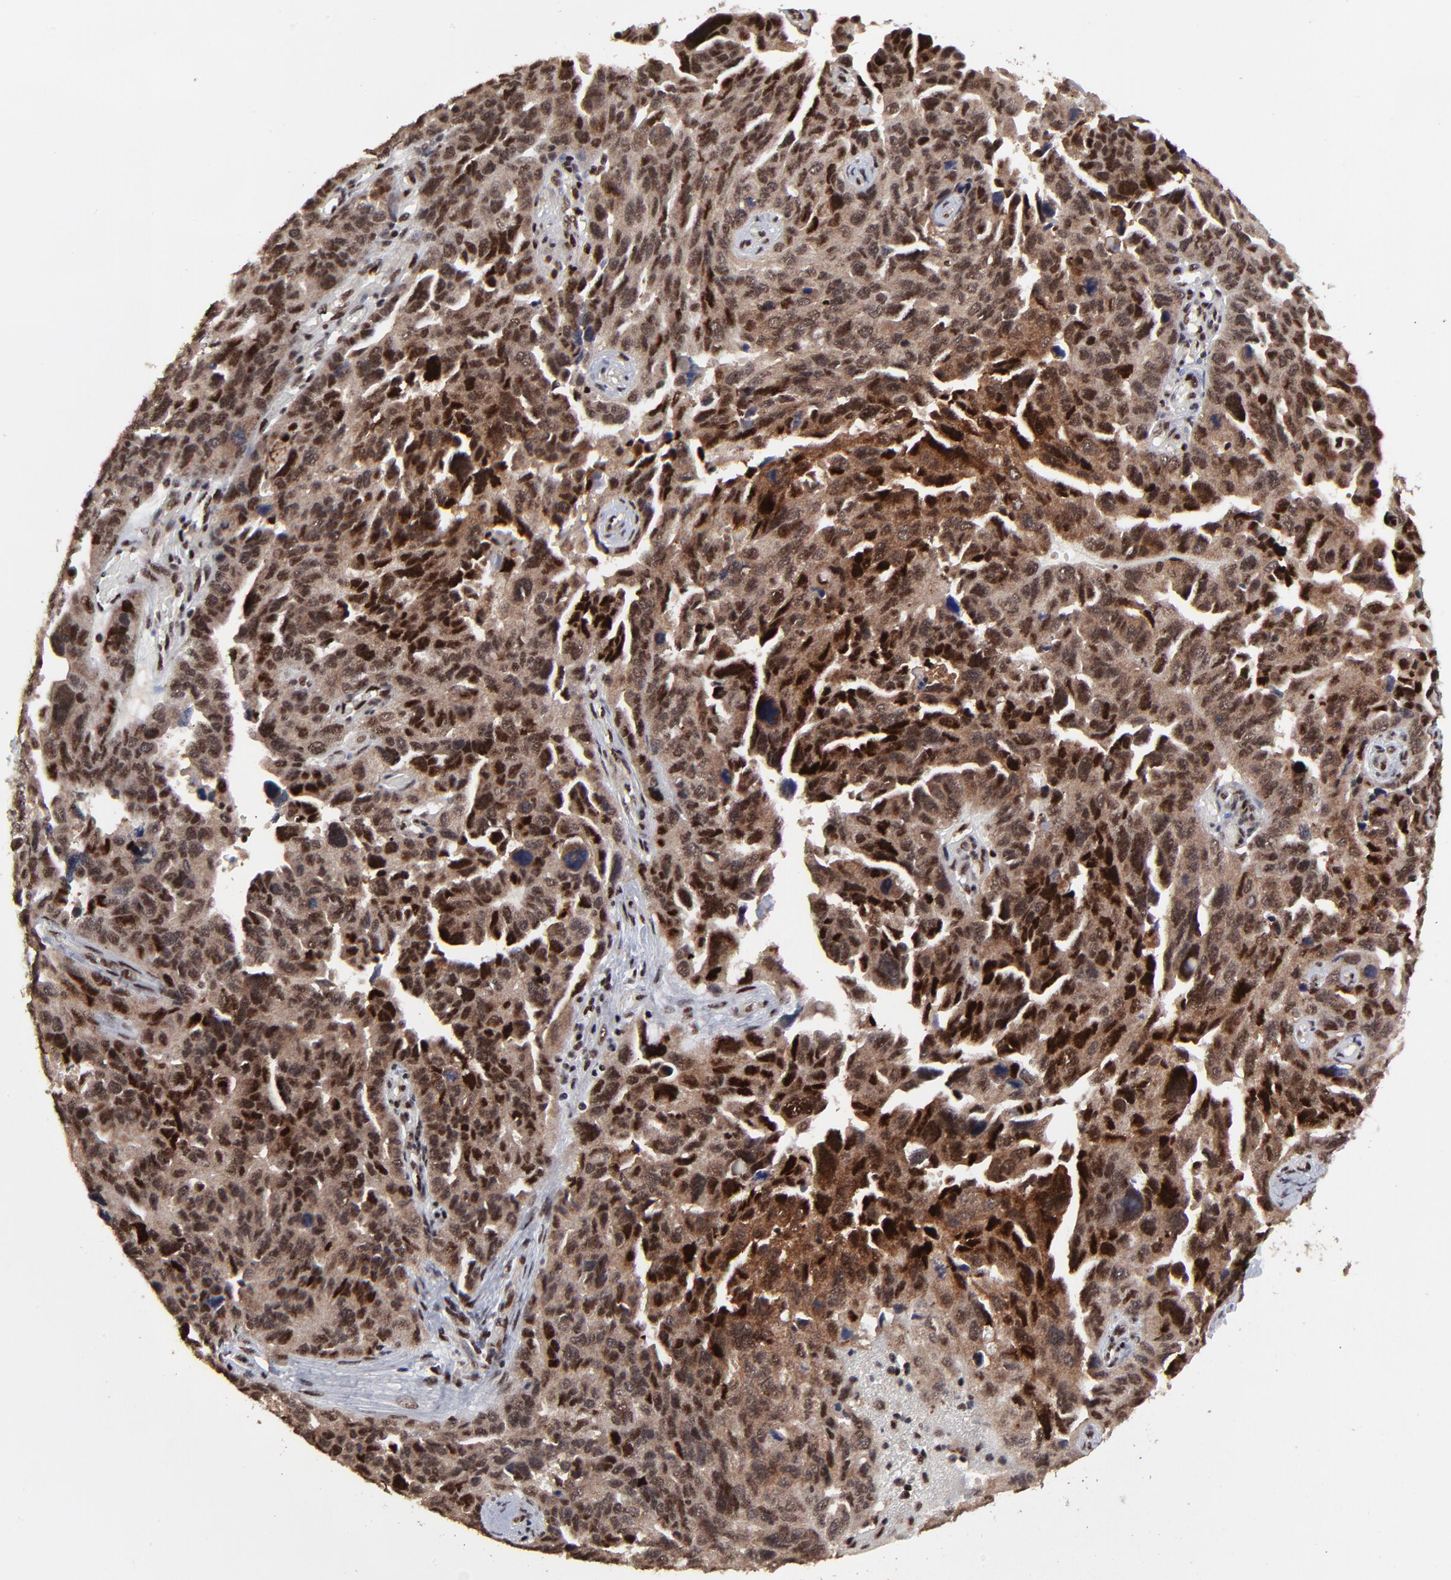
{"staining": {"intensity": "strong", "quantity": ">75%", "location": "cytoplasmic/membranous,nuclear"}, "tissue": "ovarian cancer", "cell_type": "Tumor cells", "image_type": "cancer", "snomed": [{"axis": "morphology", "description": "Cystadenocarcinoma, serous, NOS"}, {"axis": "topography", "description": "Ovary"}], "caption": "Immunohistochemistry (IHC) image of serous cystadenocarcinoma (ovarian) stained for a protein (brown), which demonstrates high levels of strong cytoplasmic/membranous and nuclear expression in approximately >75% of tumor cells.", "gene": "RBM22", "patient": {"sex": "female", "age": 64}}